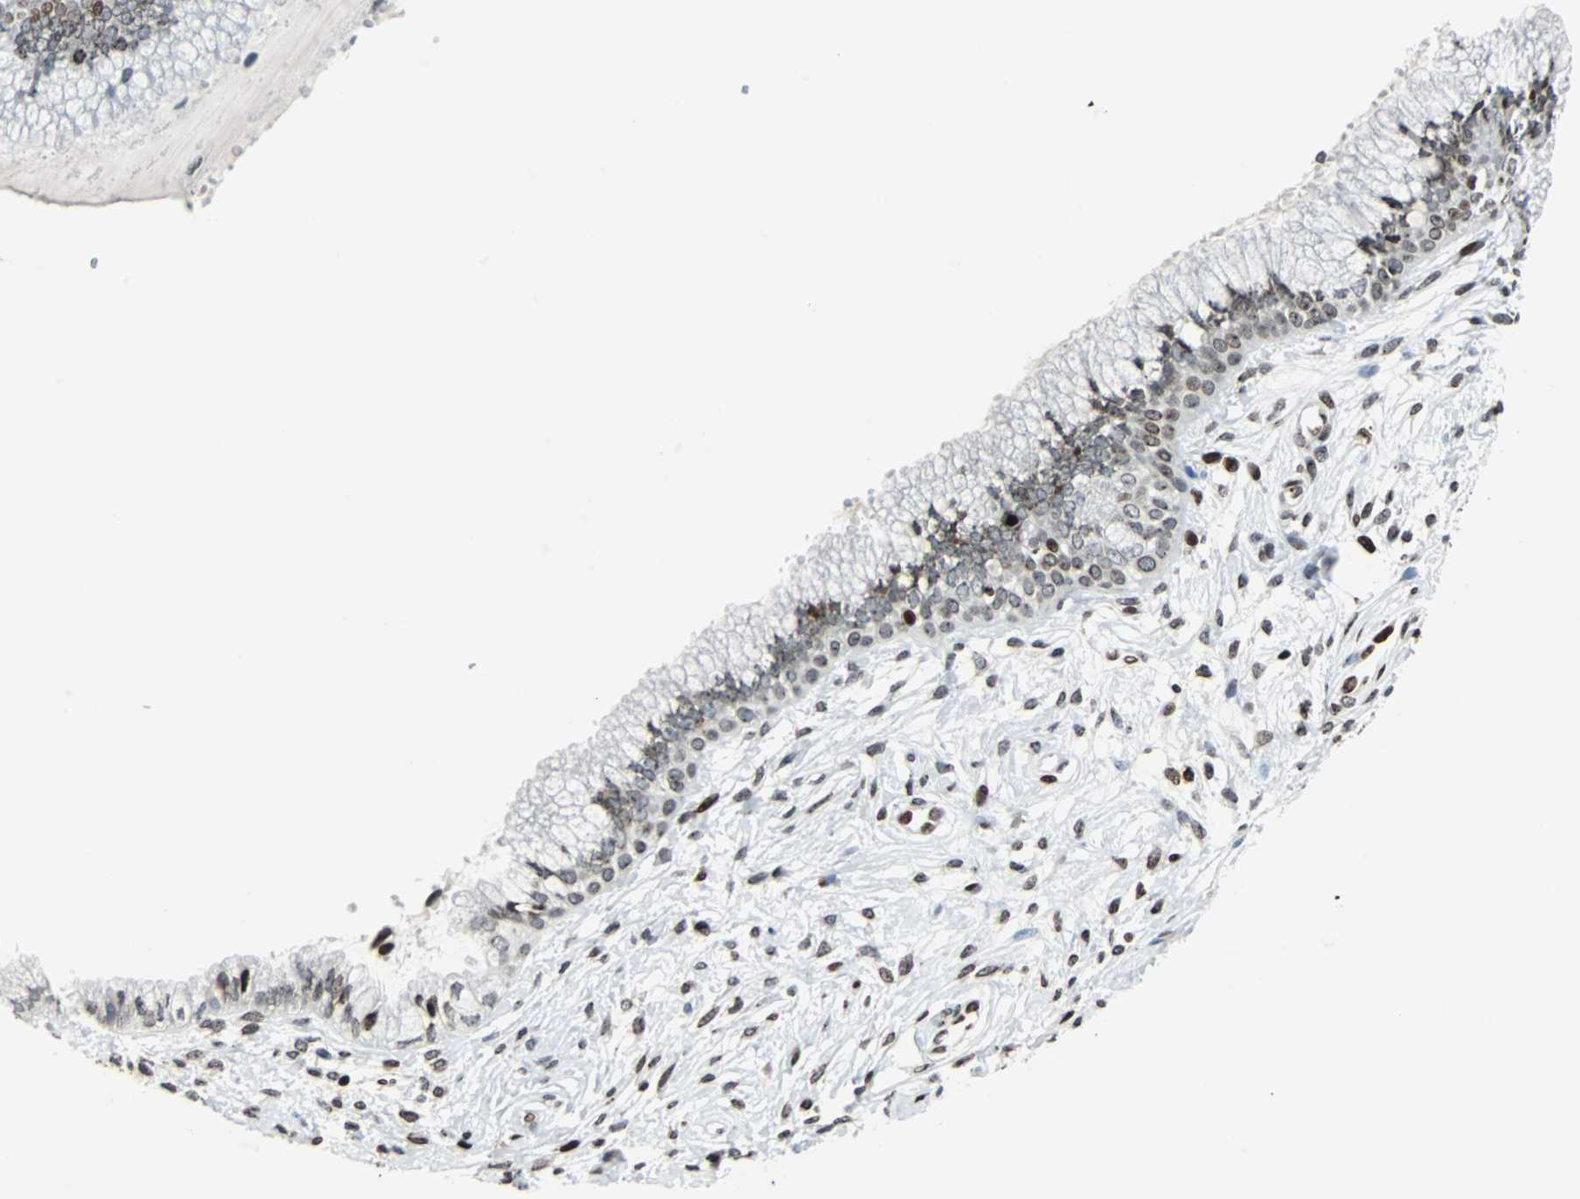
{"staining": {"intensity": "moderate", "quantity": "25%-75%", "location": "nuclear"}, "tissue": "cervix", "cell_type": "Glandular cells", "image_type": "normal", "snomed": [{"axis": "morphology", "description": "Normal tissue, NOS"}, {"axis": "topography", "description": "Cervix"}], "caption": "This is an image of immunohistochemistry (IHC) staining of normal cervix, which shows moderate positivity in the nuclear of glandular cells.", "gene": "ZNF131", "patient": {"sex": "female", "age": 39}}